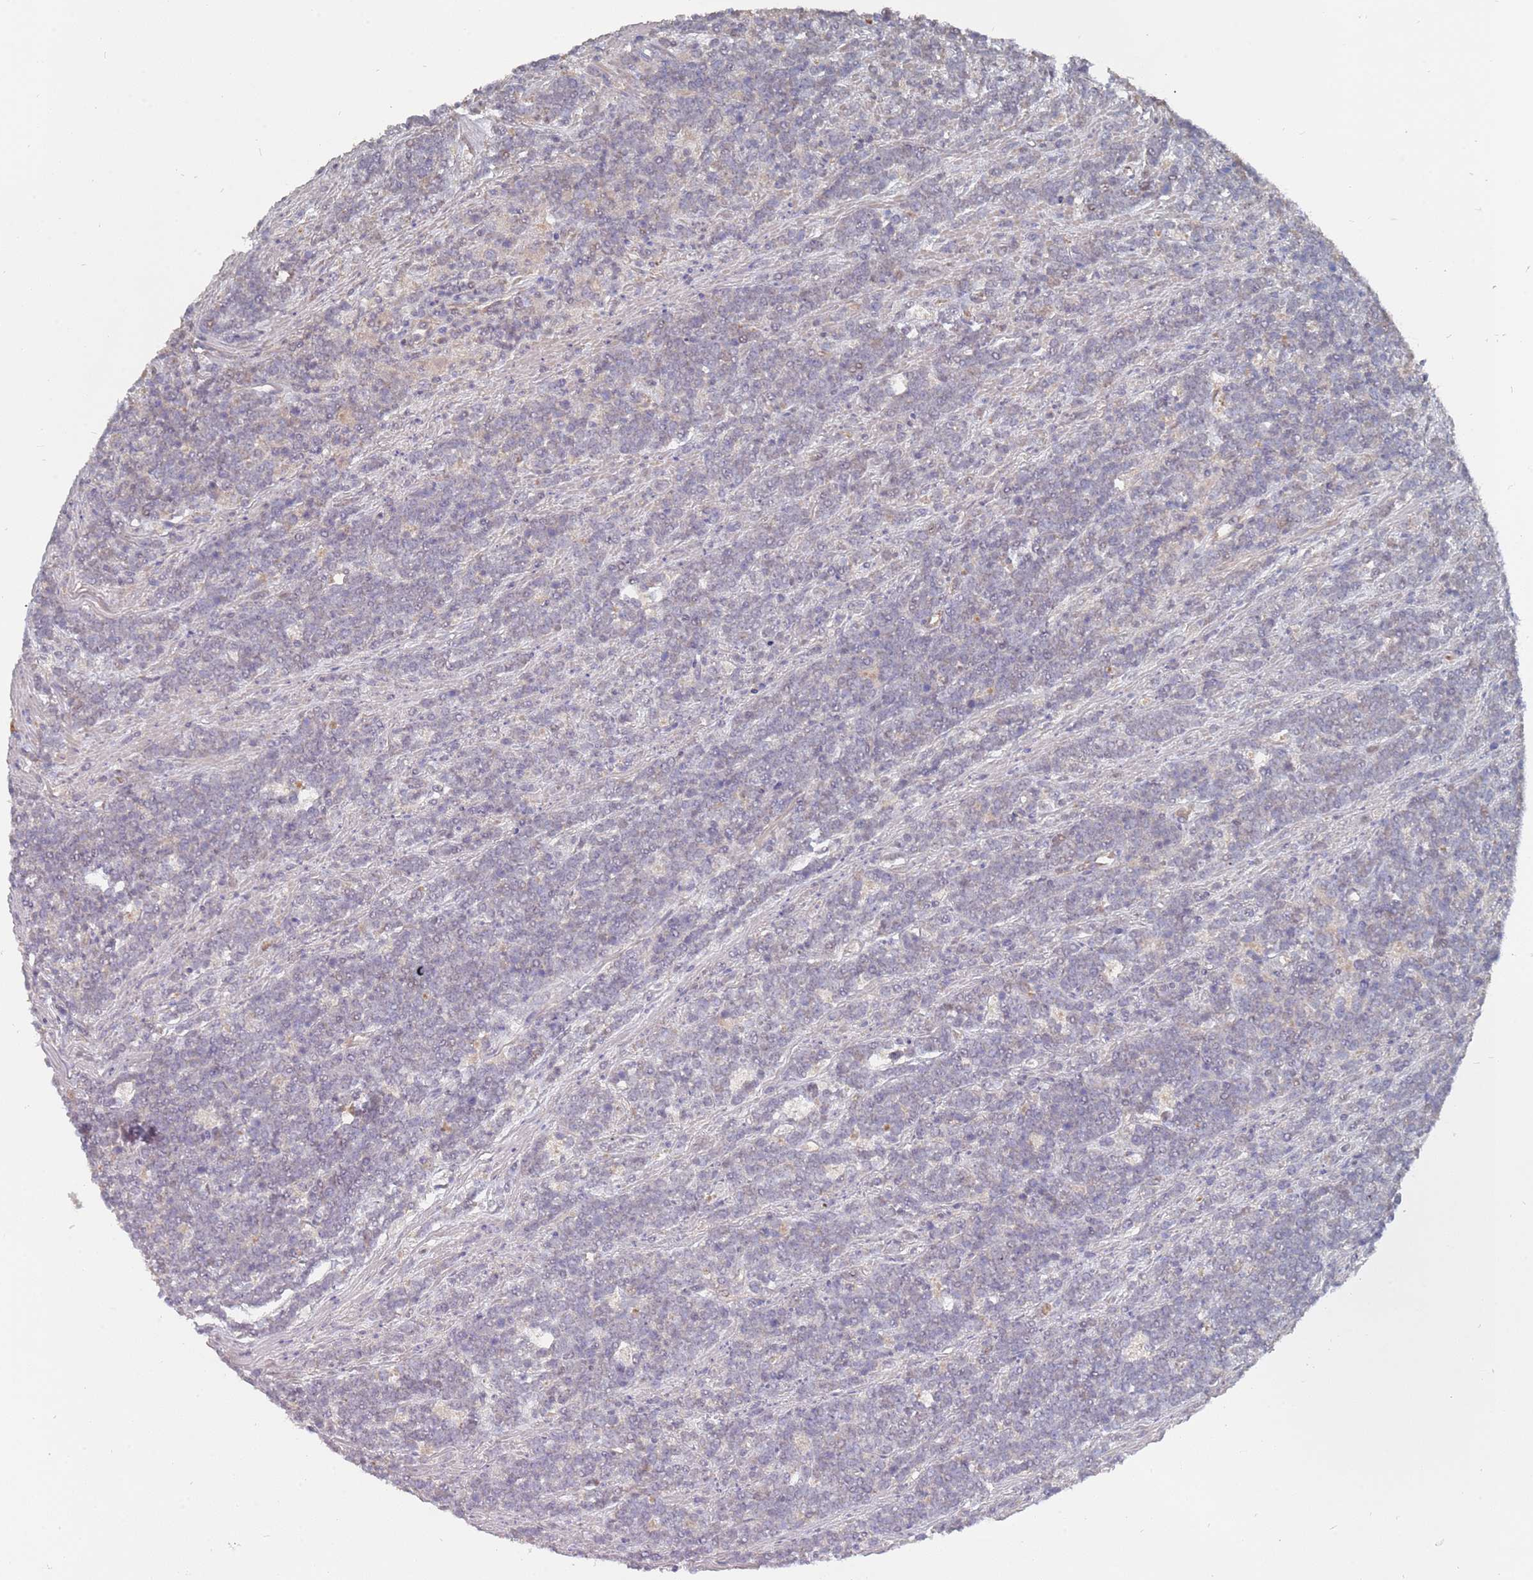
{"staining": {"intensity": "negative", "quantity": "none", "location": "none"}, "tissue": "lymphoma", "cell_type": "Tumor cells", "image_type": "cancer", "snomed": [{"axis": "morphology", "description": "Malignant lymphoma, non-Hodgkin's type, High grade"}, {"axis": "topography", "description": "Small intestine"}, {"axis": "topography", "description": "Colon"}], "caption": "The image demonstrates no staining of tumor cells in malignant lymphoma, non-Hodgkin's type (high-grade). Nuclei are stained in blue.", "gene": "TCEANC2", "patient": {"sex": "male", "age": 8}}